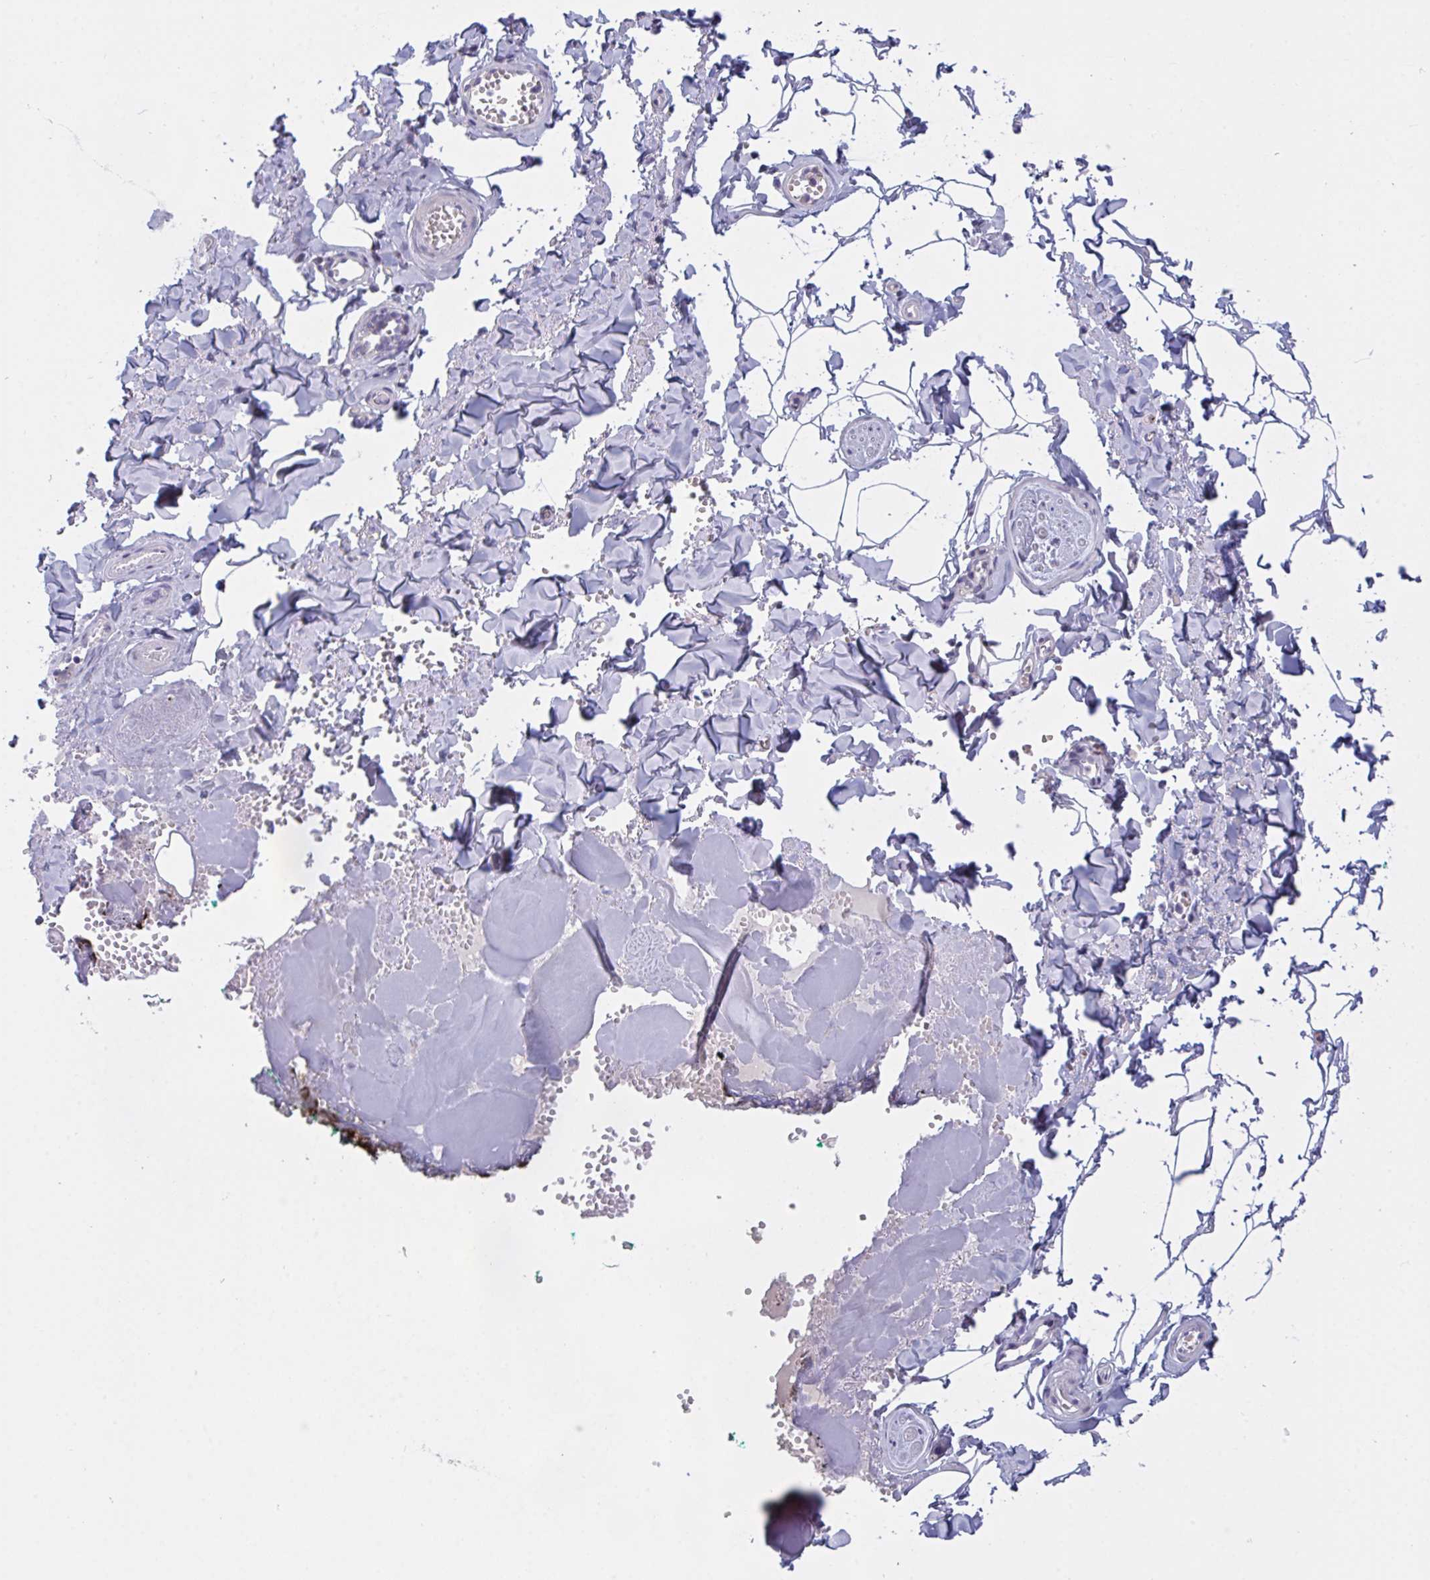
{"staining": {"intensity": "negative", "quantity": "none", "location": "none"}, "tissue": "adipose tissue", "cell_type": "Adipocytes", "image_type": "normal", "snomed": [{"axis": "morphology", "description": "Normal tissue, NOS"}, {"axis": "topography", "description": "Vulva"}, {"axis": "topography", "description": "Peripheral nerve tissue"}], "caption": "Photomicrograph shows no protein staining in adipocytes of benign adipose tissue.", "gene": "MRPS2", "patient": {"sex": "female", "age": 66}}